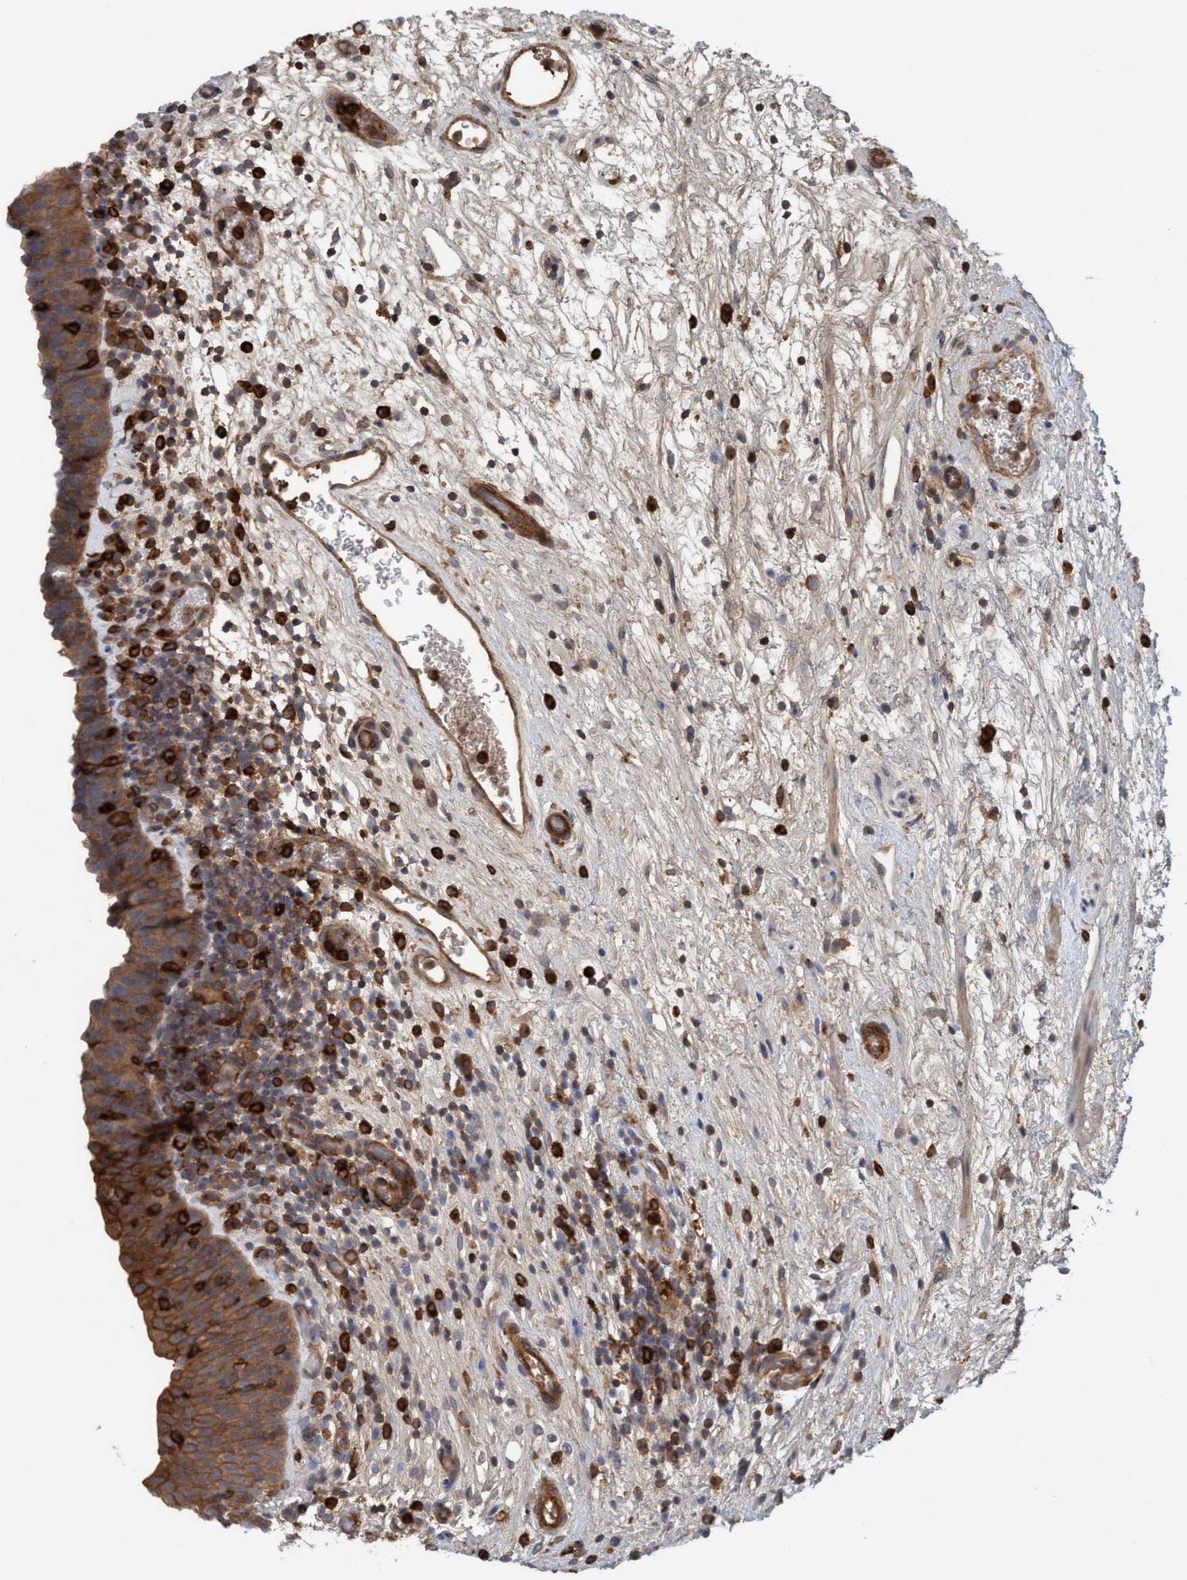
{"staining": {"intensity": "moderate", "quantity": ">75%", "location": "cytoplasmic/membranous"}, "tissue": "urinary bladder", "cell_type": "Urothelial cells", "image_type": "normal", "snomed": [{"axis": "morphology", "description": "Normal tissue, NOS"}, {"axis": "topography", "description": "Urinary bladder"}], "caption": "A medium amount of moderate cytoplasmic/membranous expression is identified in approximately >75% of urothelial cells in unremarkable urinary bladder. (DAB (3,3'-diaminobenzidine) = brown stain, brightfield microscopy at high magnification).", "gene": "SPECC1", "patient": {"sex": "male", "age": 37}}